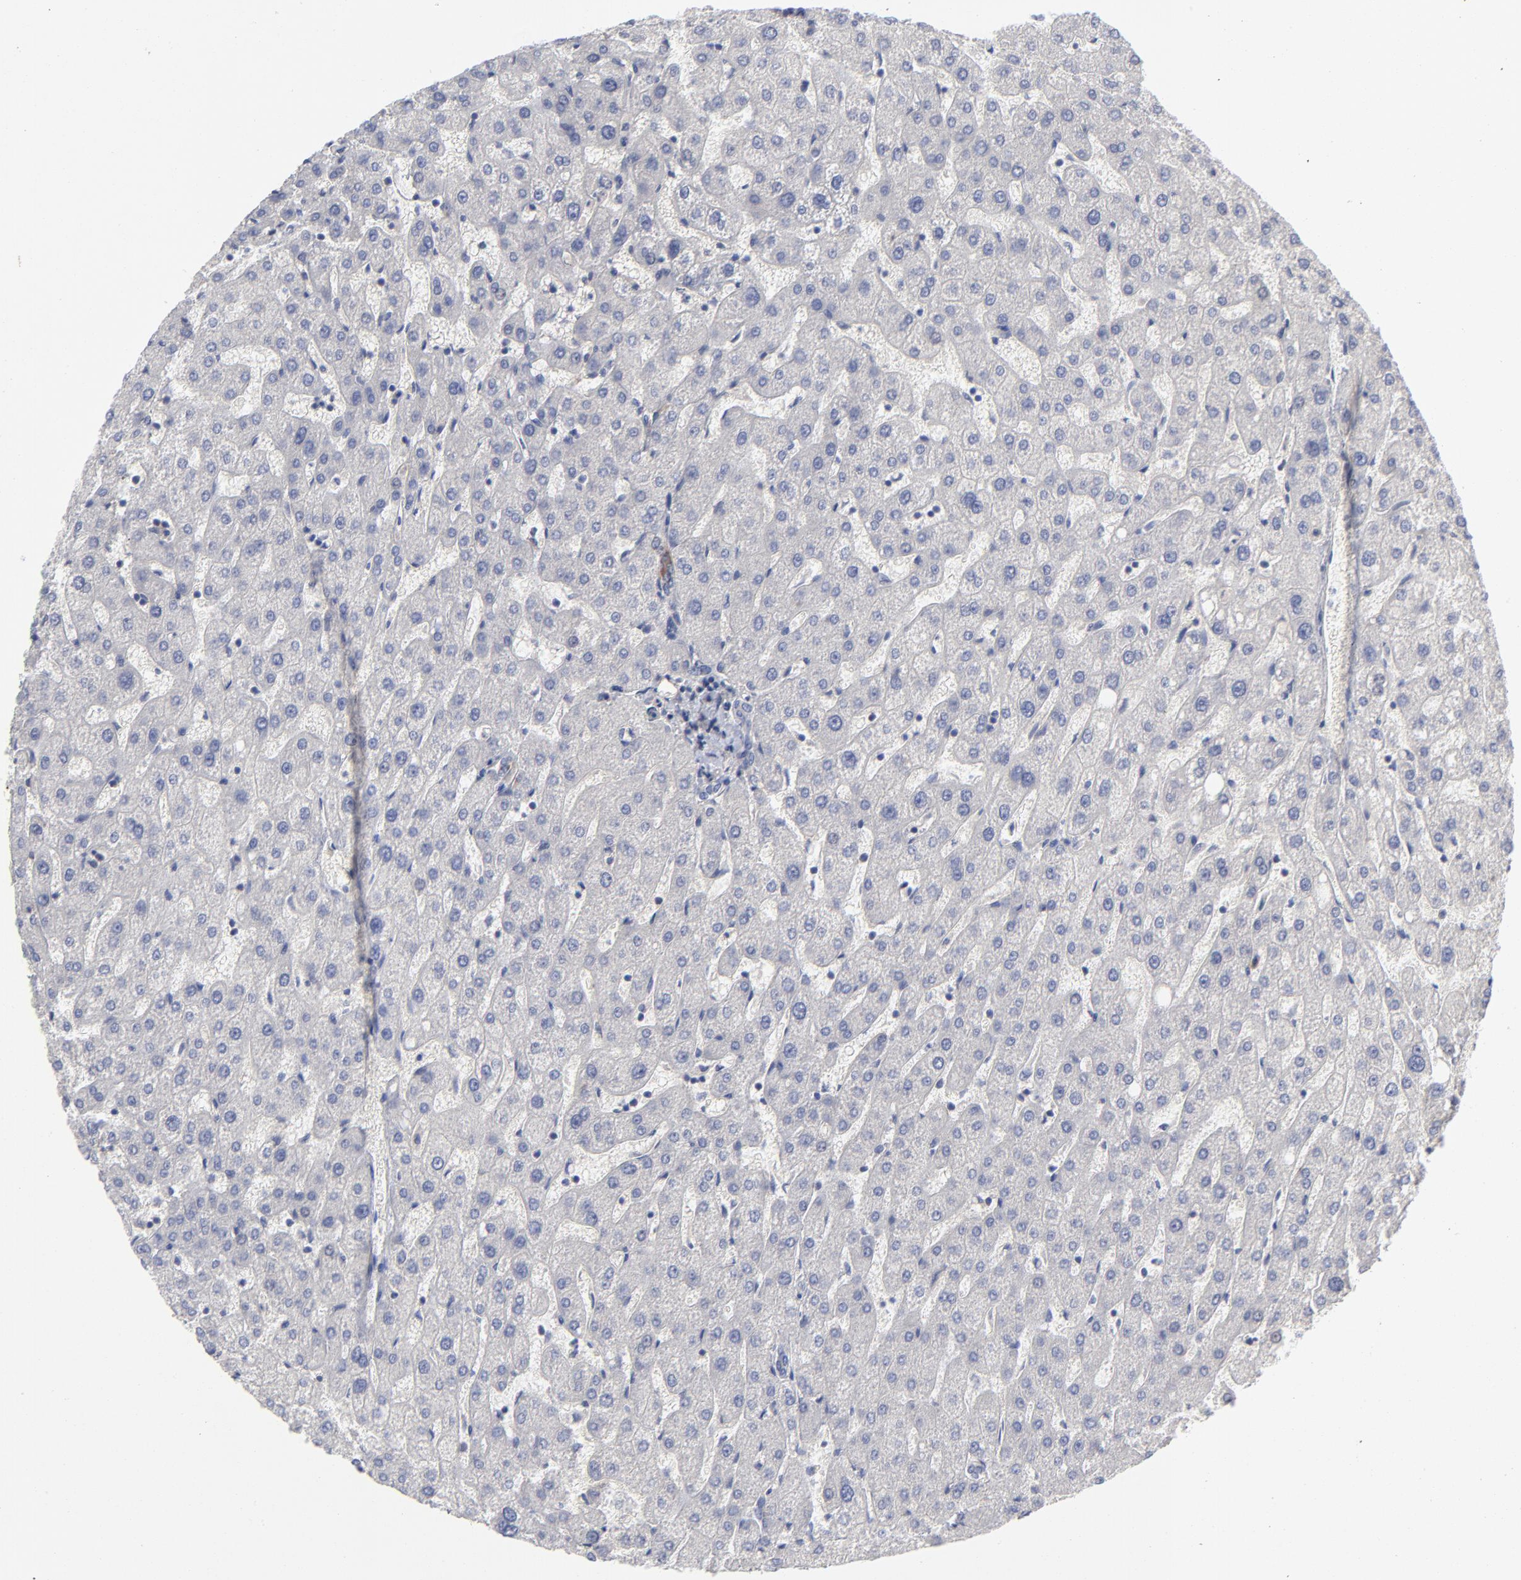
{"staining": {"intensity": "negative", "quantity": "none", "location": "none"}, "tissue": "liver", "cell_type": "Cholangiocytes", "image_type": "normal", "snomed": [{"axis": "morphology", "description": "Normal tissue, NOS"}, {"axis": "topography", "description": "Liver"}], "caption": "IHC micrograph of unremarkable liver stained for a protein (brown), which shows no expression in cholangiocytes.", "gene": "NFKBIA", "patient": {"sex": "male", "age": 67}}